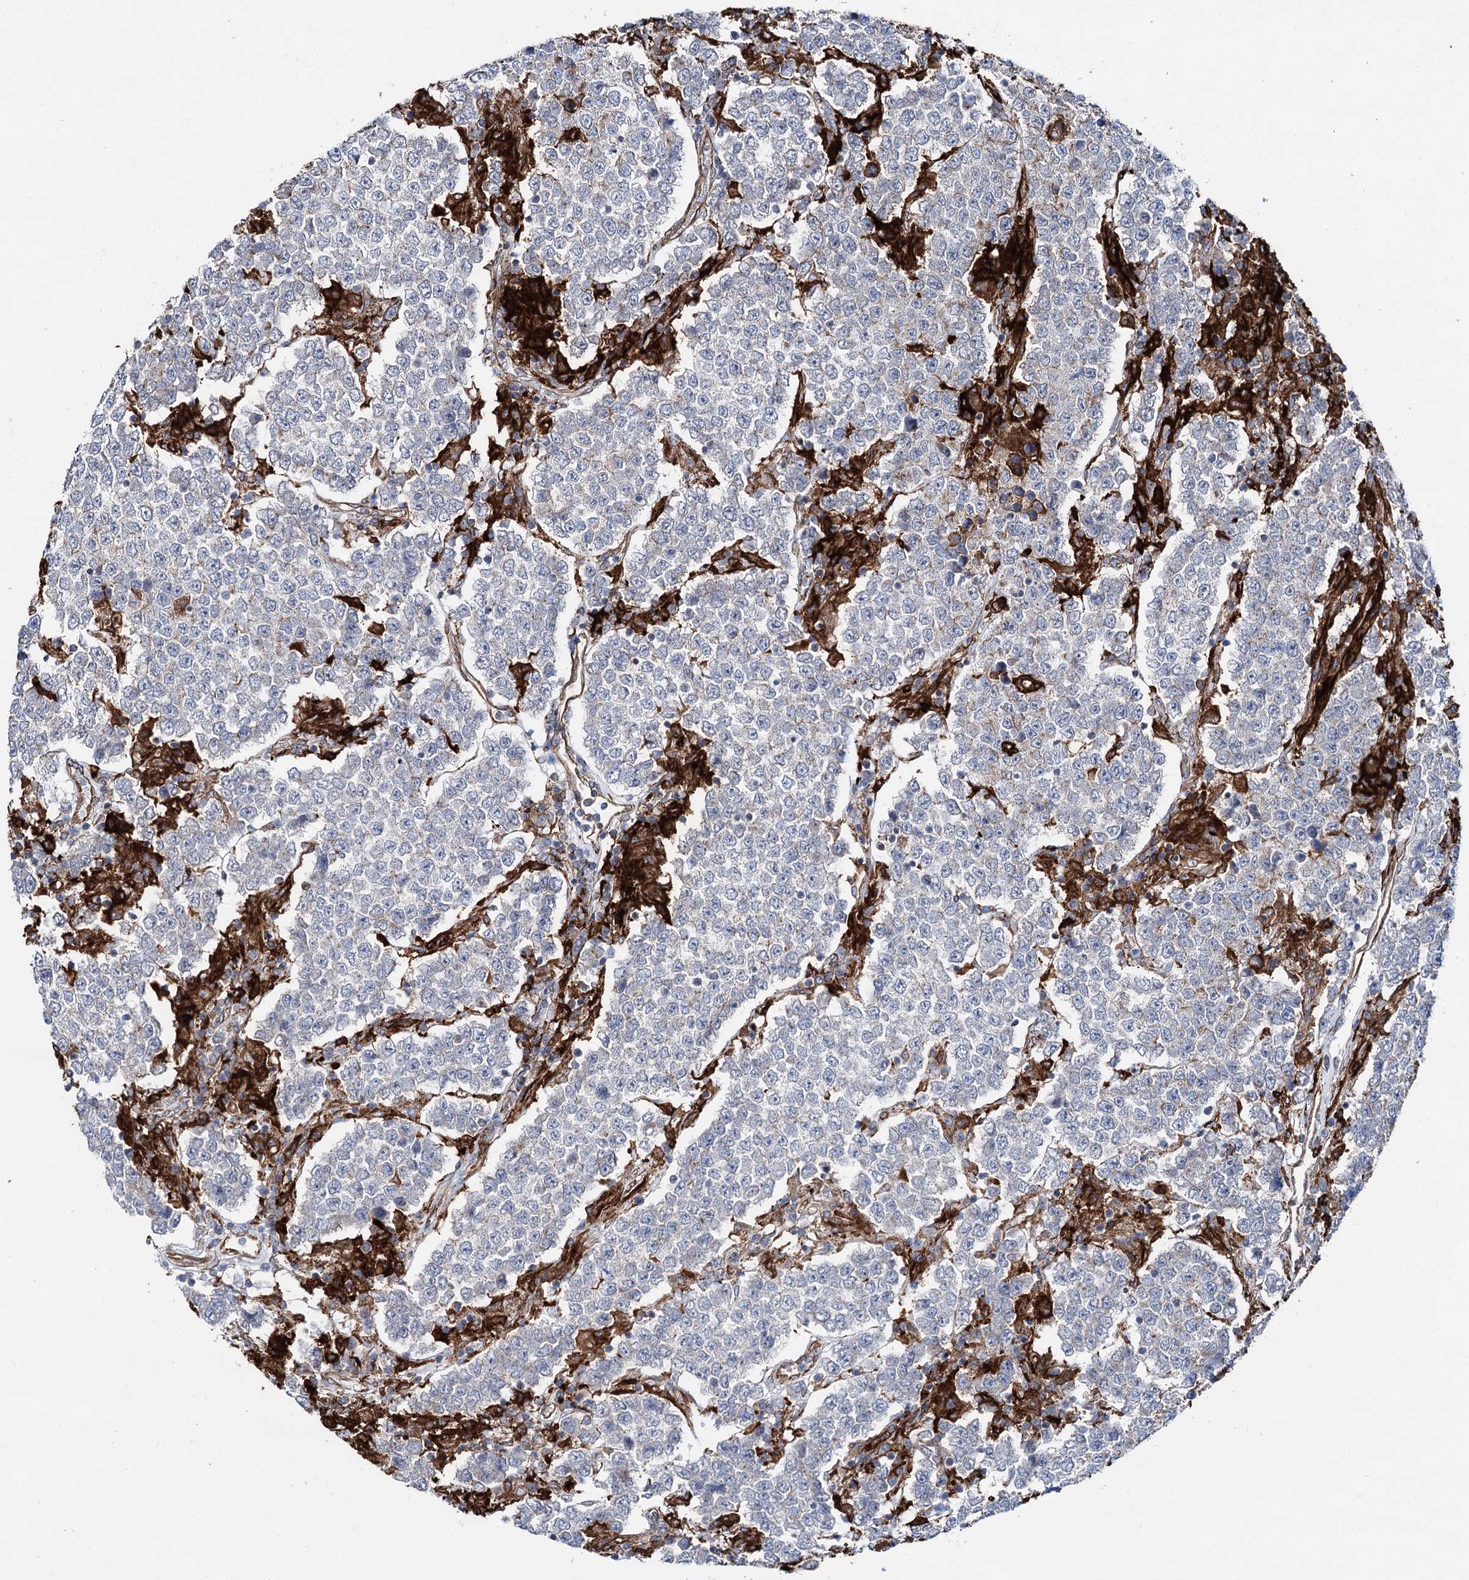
{"staining": {"intensity": "negative", "quantity": "none", "location": "none"}, "tissue": "testis cancer", "cell_type": "Tumor cells", "image_type": "cancer", "snomed": [{"axis": "morphology", "description": "Normal tissue, NOS"}, {"axis": "morphology", "description": "Urothelial carcinoma, High grade"}, {"axis": "morphology", "description": "Seminoma, NOS"}, {"axis": "morphology", "description": "Carcinoma, Embryonal, NOS"}, {"axis": "topography", "description": "Urinary bladder"}, {"axis": "topography", "description": "Testis"}], "caption": "High power microscopy photomicrograph of an IHC image of seminoma (testis), revealing no significant expression in tumor cells. The staining is performed using DAB (3,3'-diaminobenzidine) brown chromogen with nuclei counter-stained in using hematoxylin.", "gene": "CLEC4M", "patient": {"sex": "male", "age": 41}}